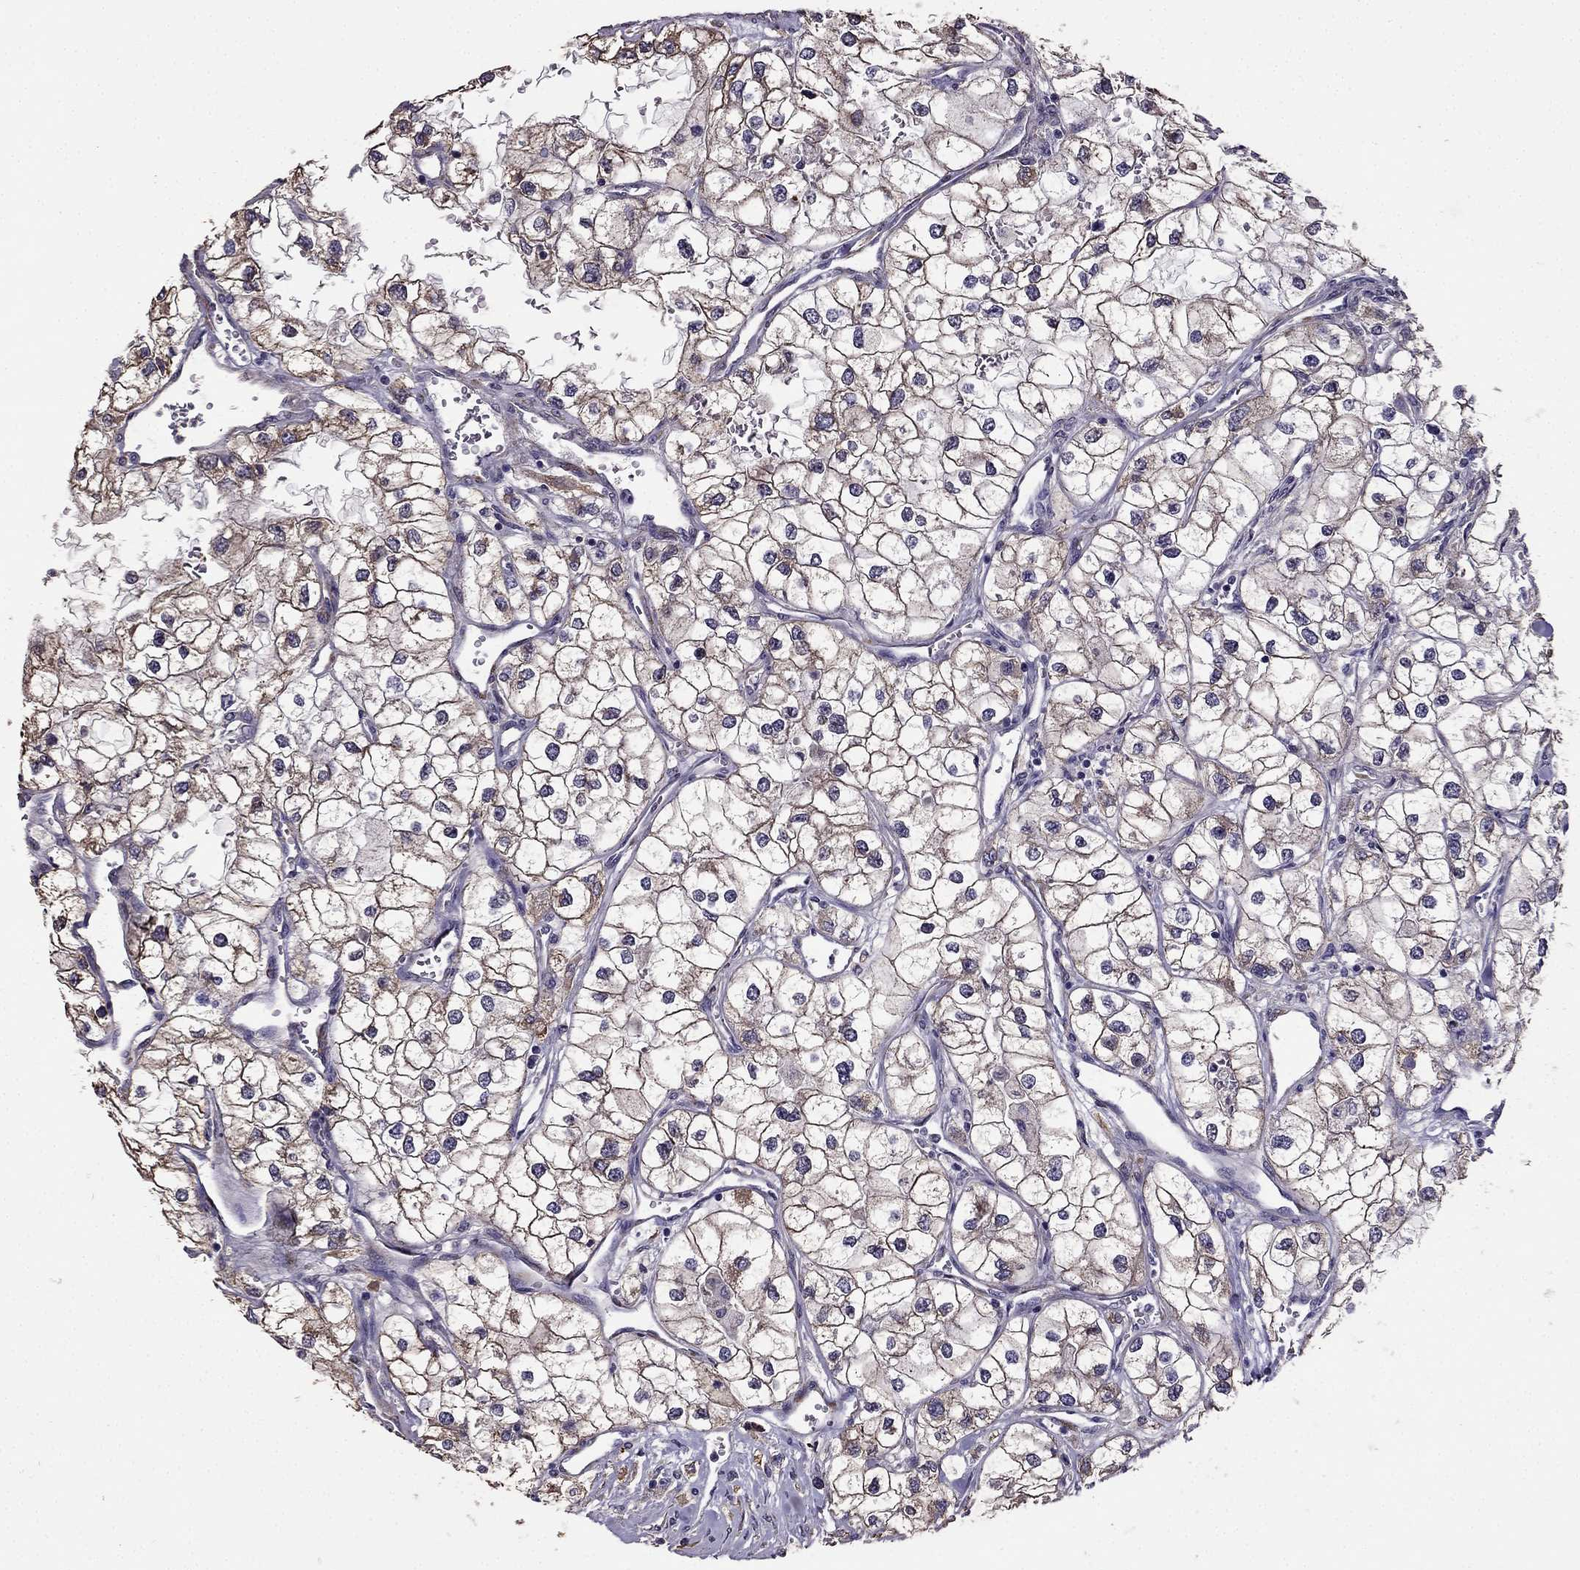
{"staining": {"intensity": "moderate", "quantity": "25%-75%", "location": "cytoplasmic/membranous"}, "tissue": "renal cancer", "cell_type": "Tumor cells", "image_type": "cancer", "snomed": [{"axis": "morphology", "description": "Adenocarcinoma, NOS"}, {"axis": "topography", "description": "Kidney"}], "caption": "High-magnification brightfield microscopy of renal cancer stained with DAB (brown) and counterstained with hematoxylin (blue). tumor cells exhibit moderate cytoplasmic/membranous positivity is present in about25%-75% of cells.", "gene": "CDH9", "patient": {"sex": "male", "age": 59}}